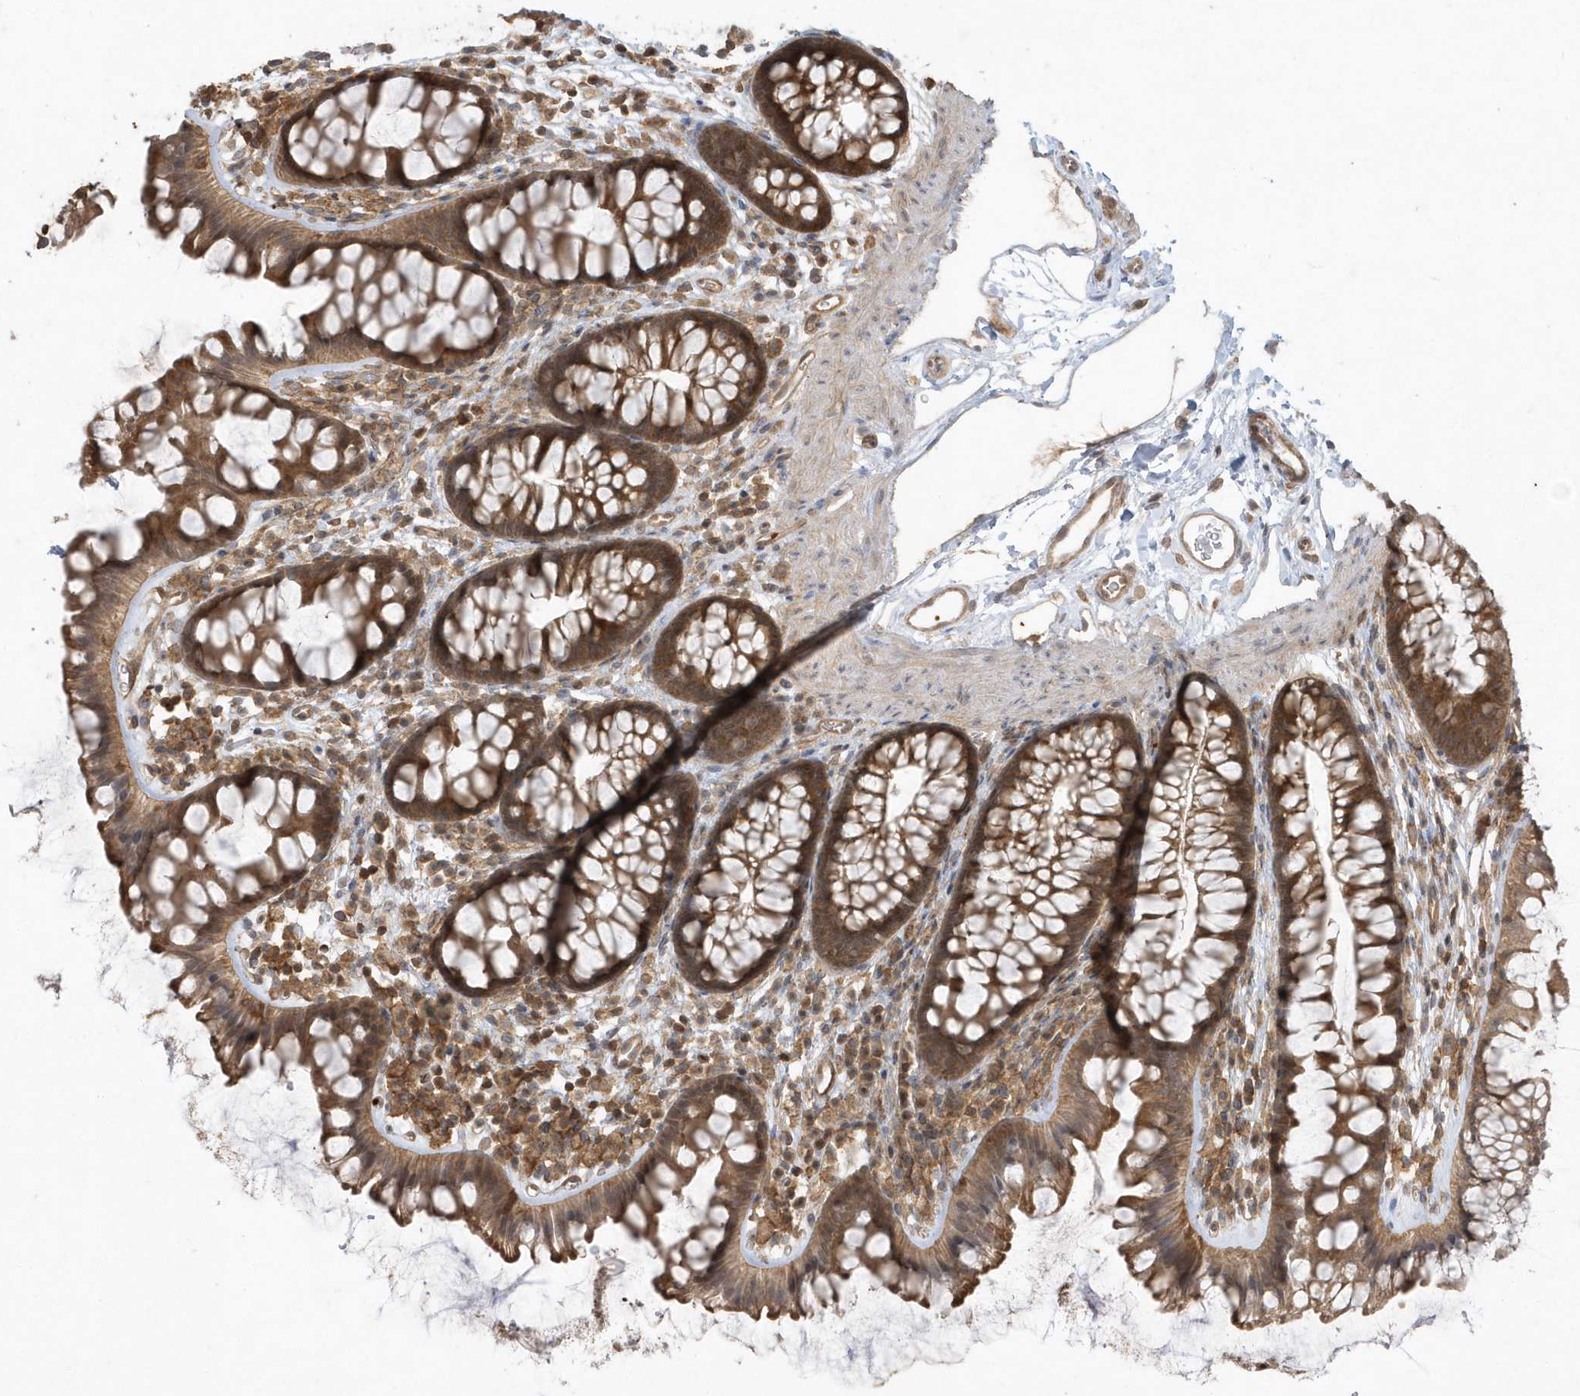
{"staining": {"intensity": "weak", "quantity": ">75%", "location": "cytoplasmic/membranous"}, "tissue": "colon", "cell_type": "Endothelial cells", "image_type": "normal", "snomed": [{"axis": "morphology", "description": "Normal tissue, NOS"}, {"axis": "topography", "description": "Colon"}], "caption": "Immunohistochemical staining of normal colon demonstrates weak cytoplasmic/membranous protein staining in approximately >75% of endothelial cells.", "gene": "ACYP1", "patient": {"sex": "female", "age": 62}}